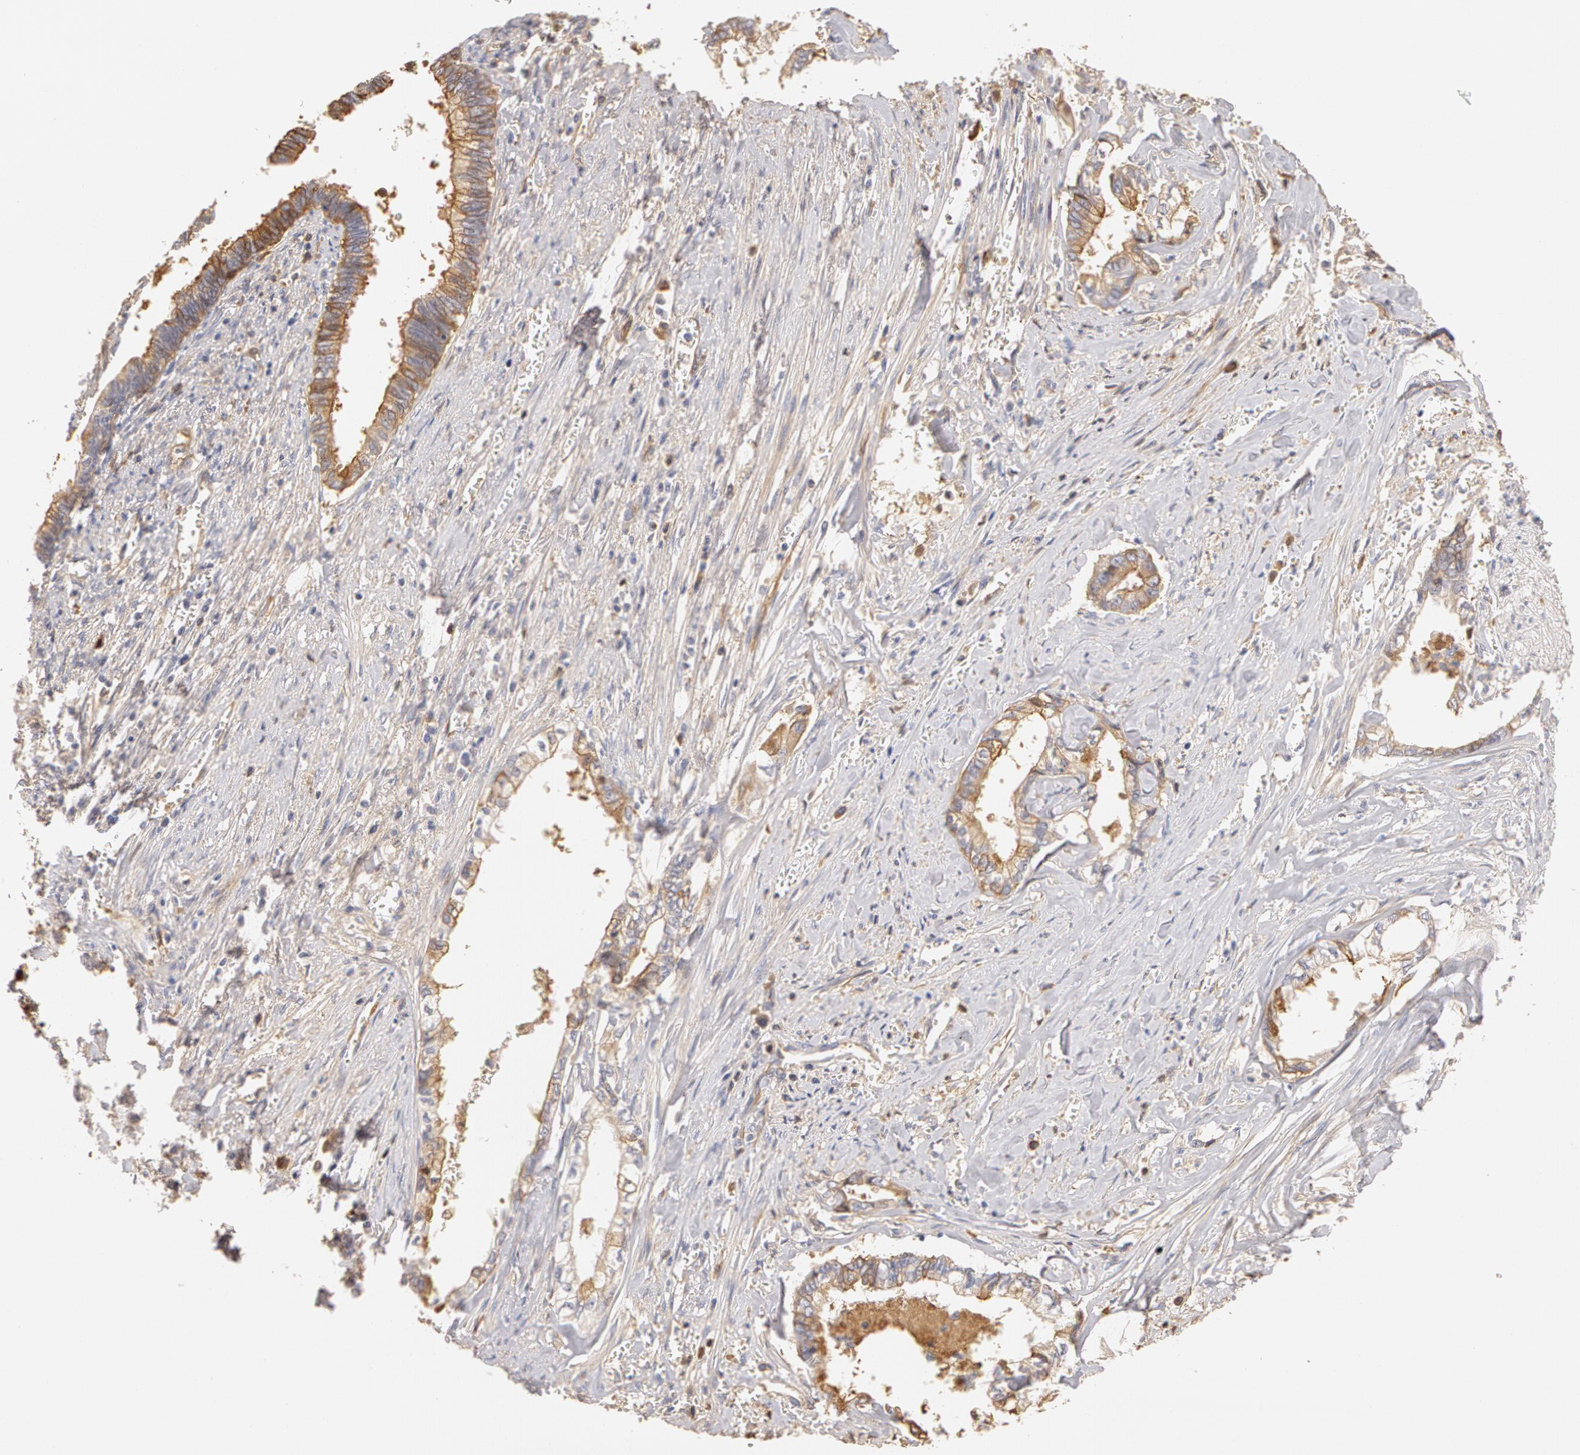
{"staining": {"intensity": "weak", "quantity": ">75%", "location": "cytoplasmic/membranous"}, "tissue": "liver cancer", "cell_type": "Tumor cells", "image_type": "cancer", "snomed": [{"axis": "morphology", "description": "Cholangiocarcinoma"}, {"axis": "topography", "description": "Liver"}], "caption": "This photomicrograph demonstrates IHC staining of cholangiocarcinoma (liver), with low weak cytoplasmic/membranous positivity in approximately >75% of tumor cells.", "gene": "TF", "patient": {"sex": "male", "age": 57}}